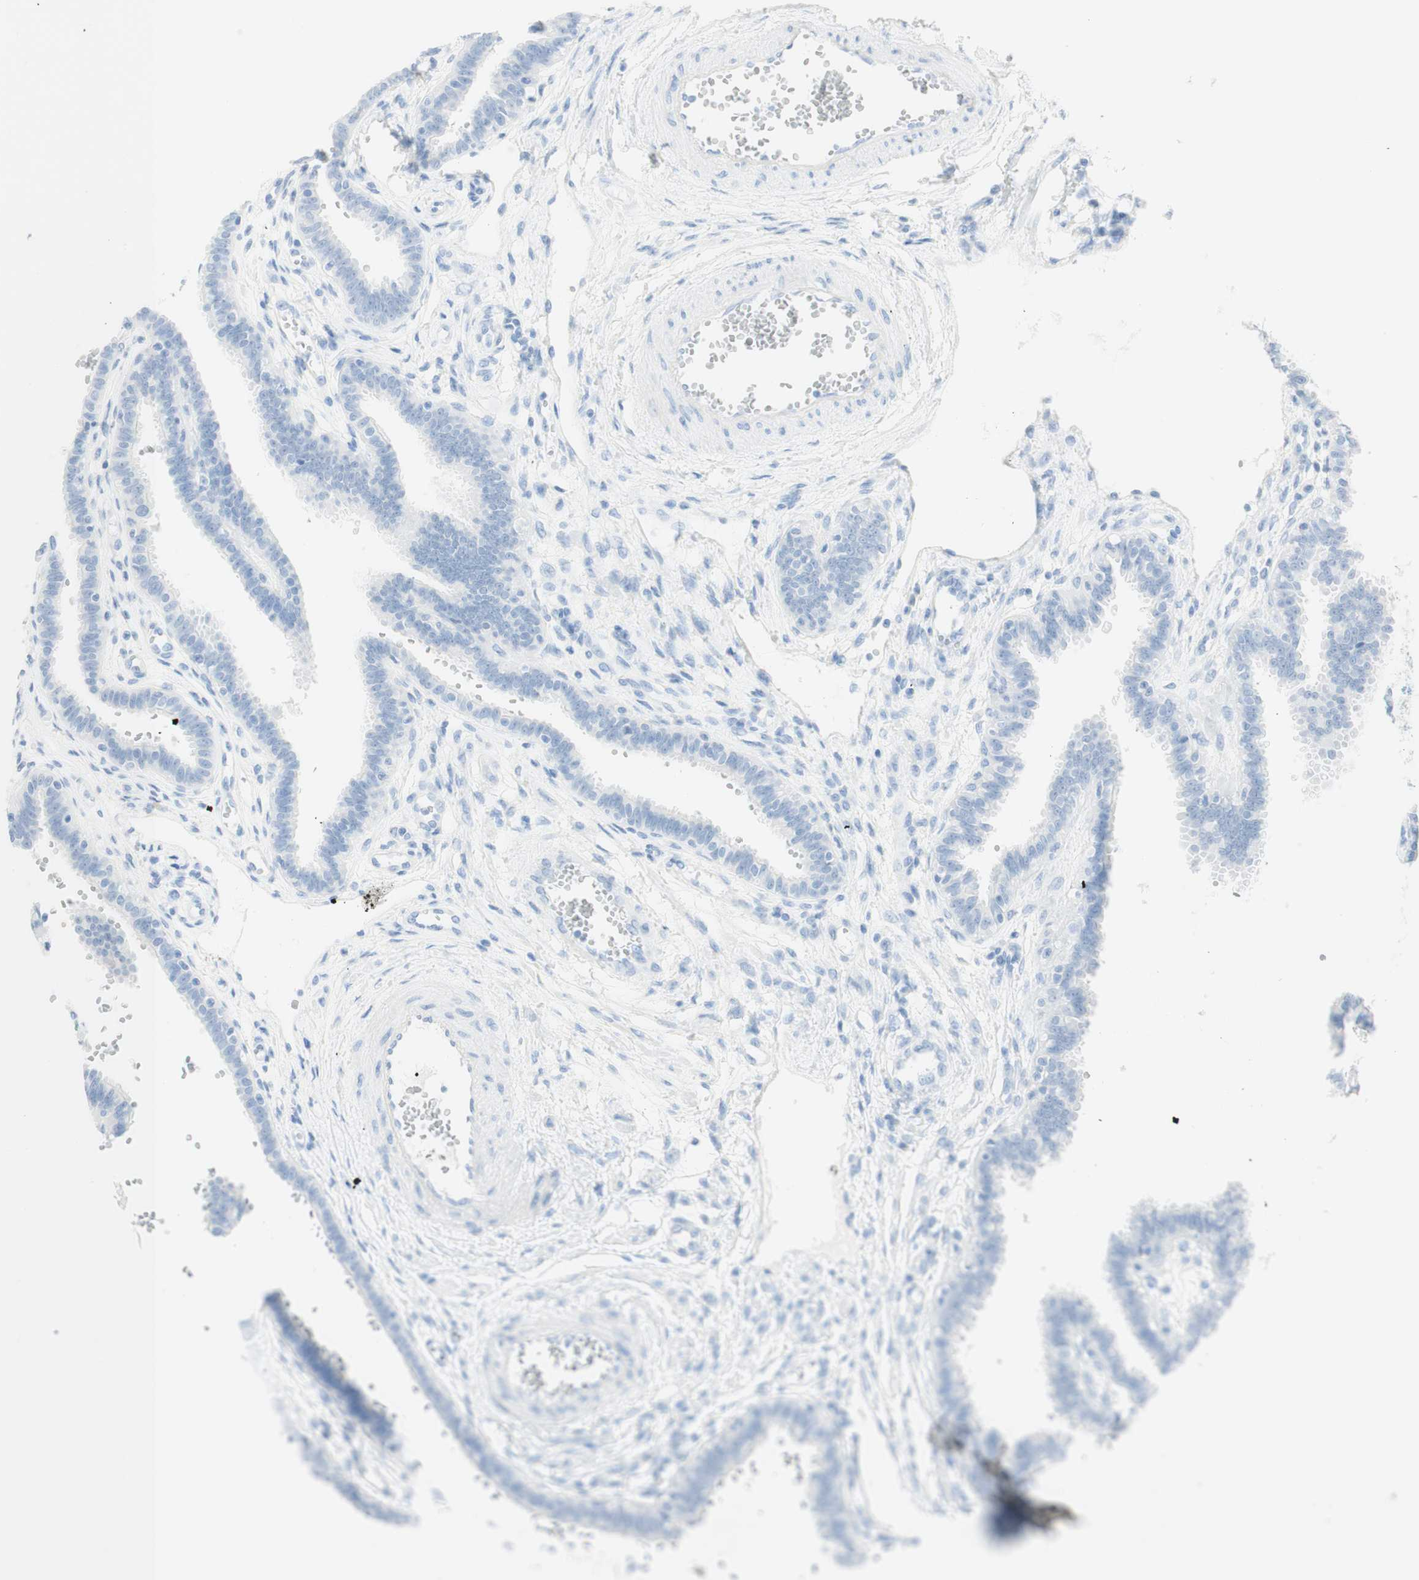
{"staining": {"intensity": "negative", "quantity": "none", "location": "none"}, "tissue": "fallopian tube", "cell_type": "Glandular cells", "image_type": "normal", "snomed": [{"axis": "morphology", "description": "Normal tissue, NOS"}, {"axis": "topography", "description": "Fallopian tube"}], "caption": "Immunohistochemistry photomicrograph of benign human fallopian tube stained for a protein (brown), which exhibits no expression in glandular cells. Nuclei are stained in blue.", "gene": "TPO", "patient": {"sex": "female", "age": 32}}